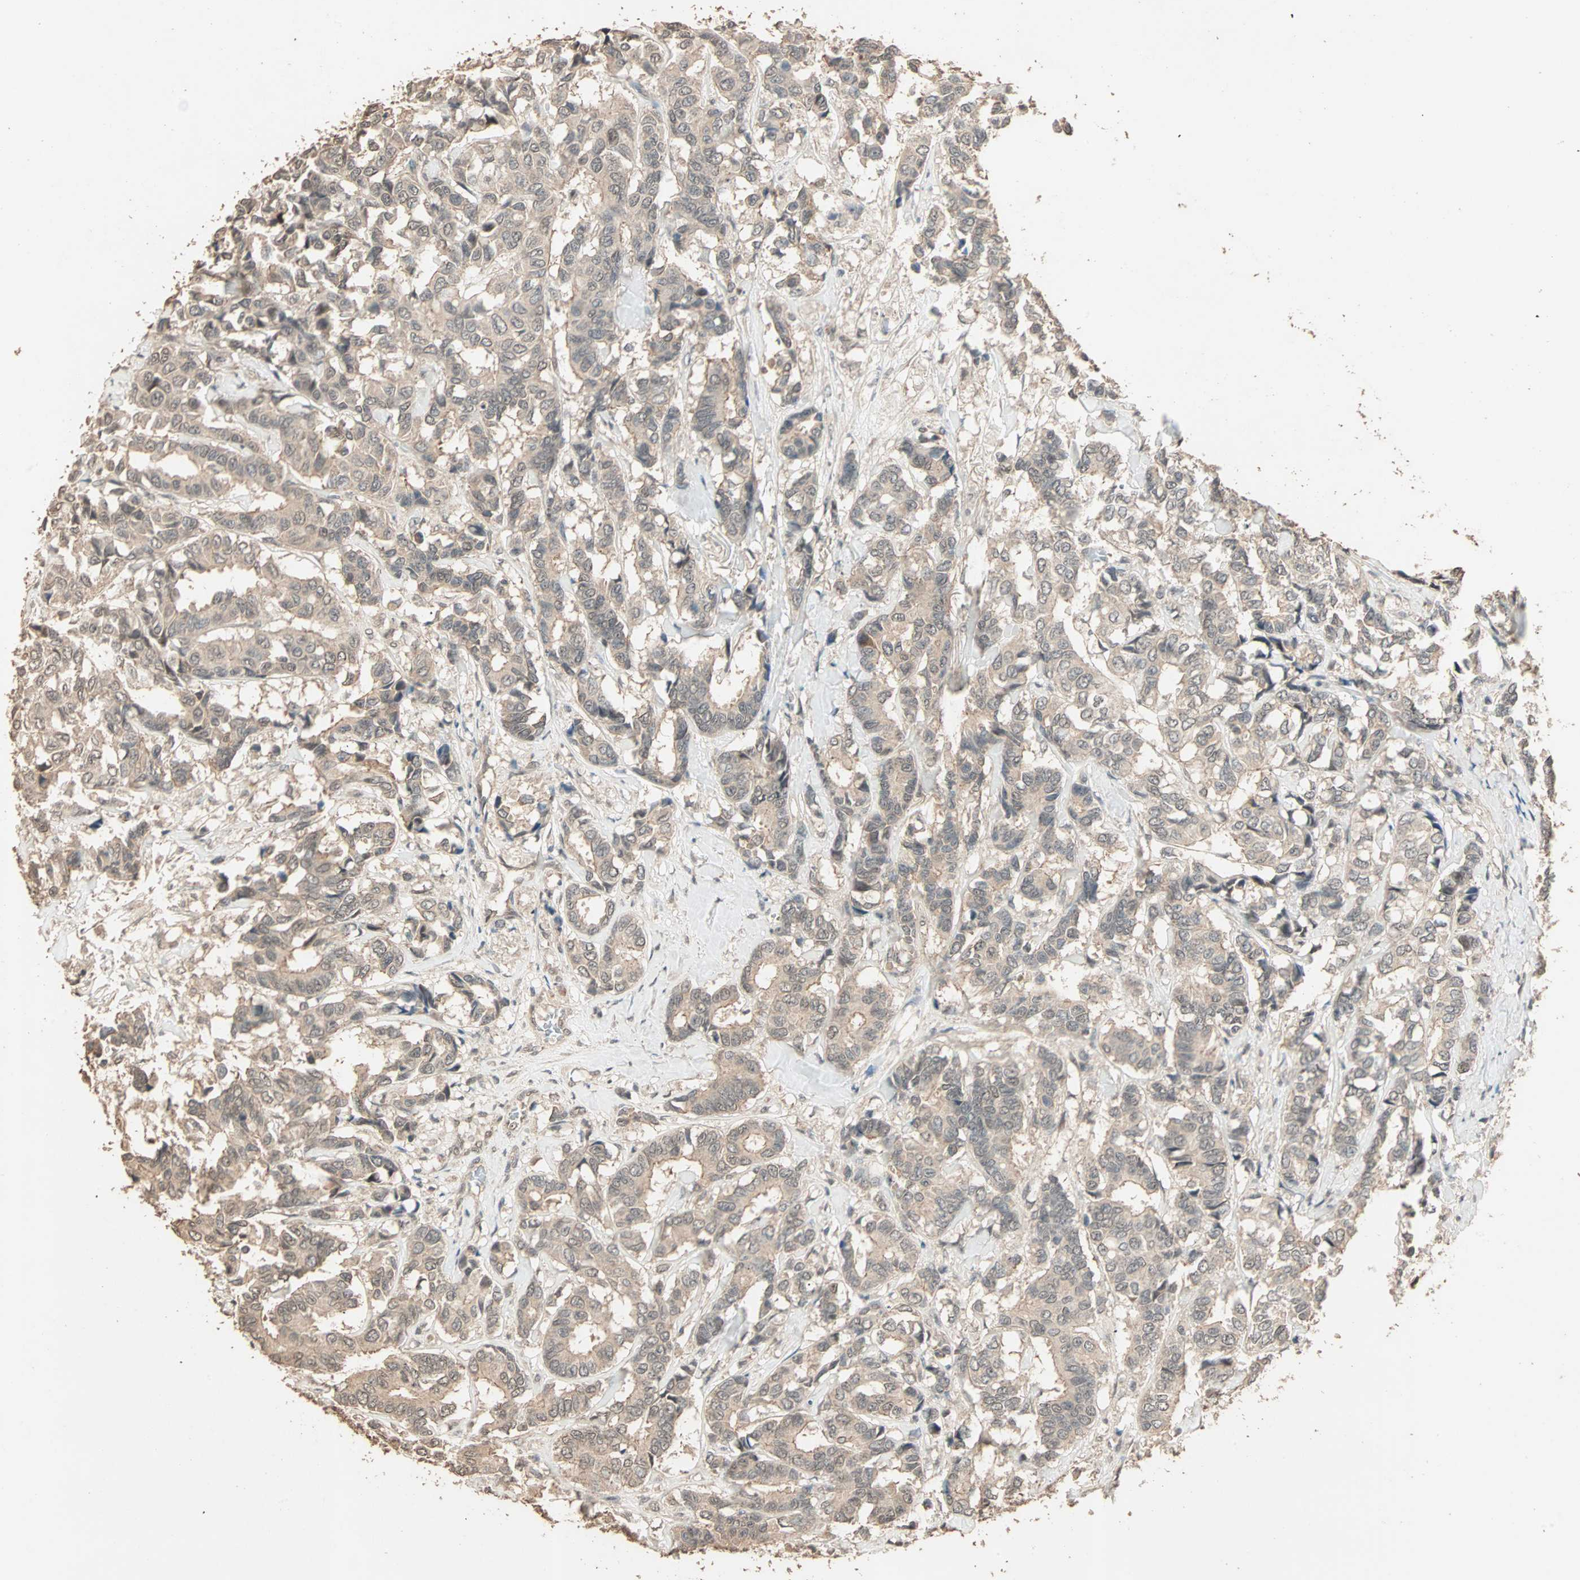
{"staining": {"intensity": "moderate", "quantity": ">75%", "location": "cytoplasmic/membranous,nuclear"}, "tissue": "breast cancer", "cell_type": "Tumor cells", "image_type": "cancer", "snomed": [{"axis": "morphology", "description": "Duct carcinoma"}, {"axis": "topography", "description": "Breast"}], "caption": "A histopathology image of human breast cancer stained for a protein shows moderate cytoplasmic/membranous and nuclear brown staining in tumor cells.", "gene": "ZBTB33", "patient": {"sex": "female", "age": 87}}